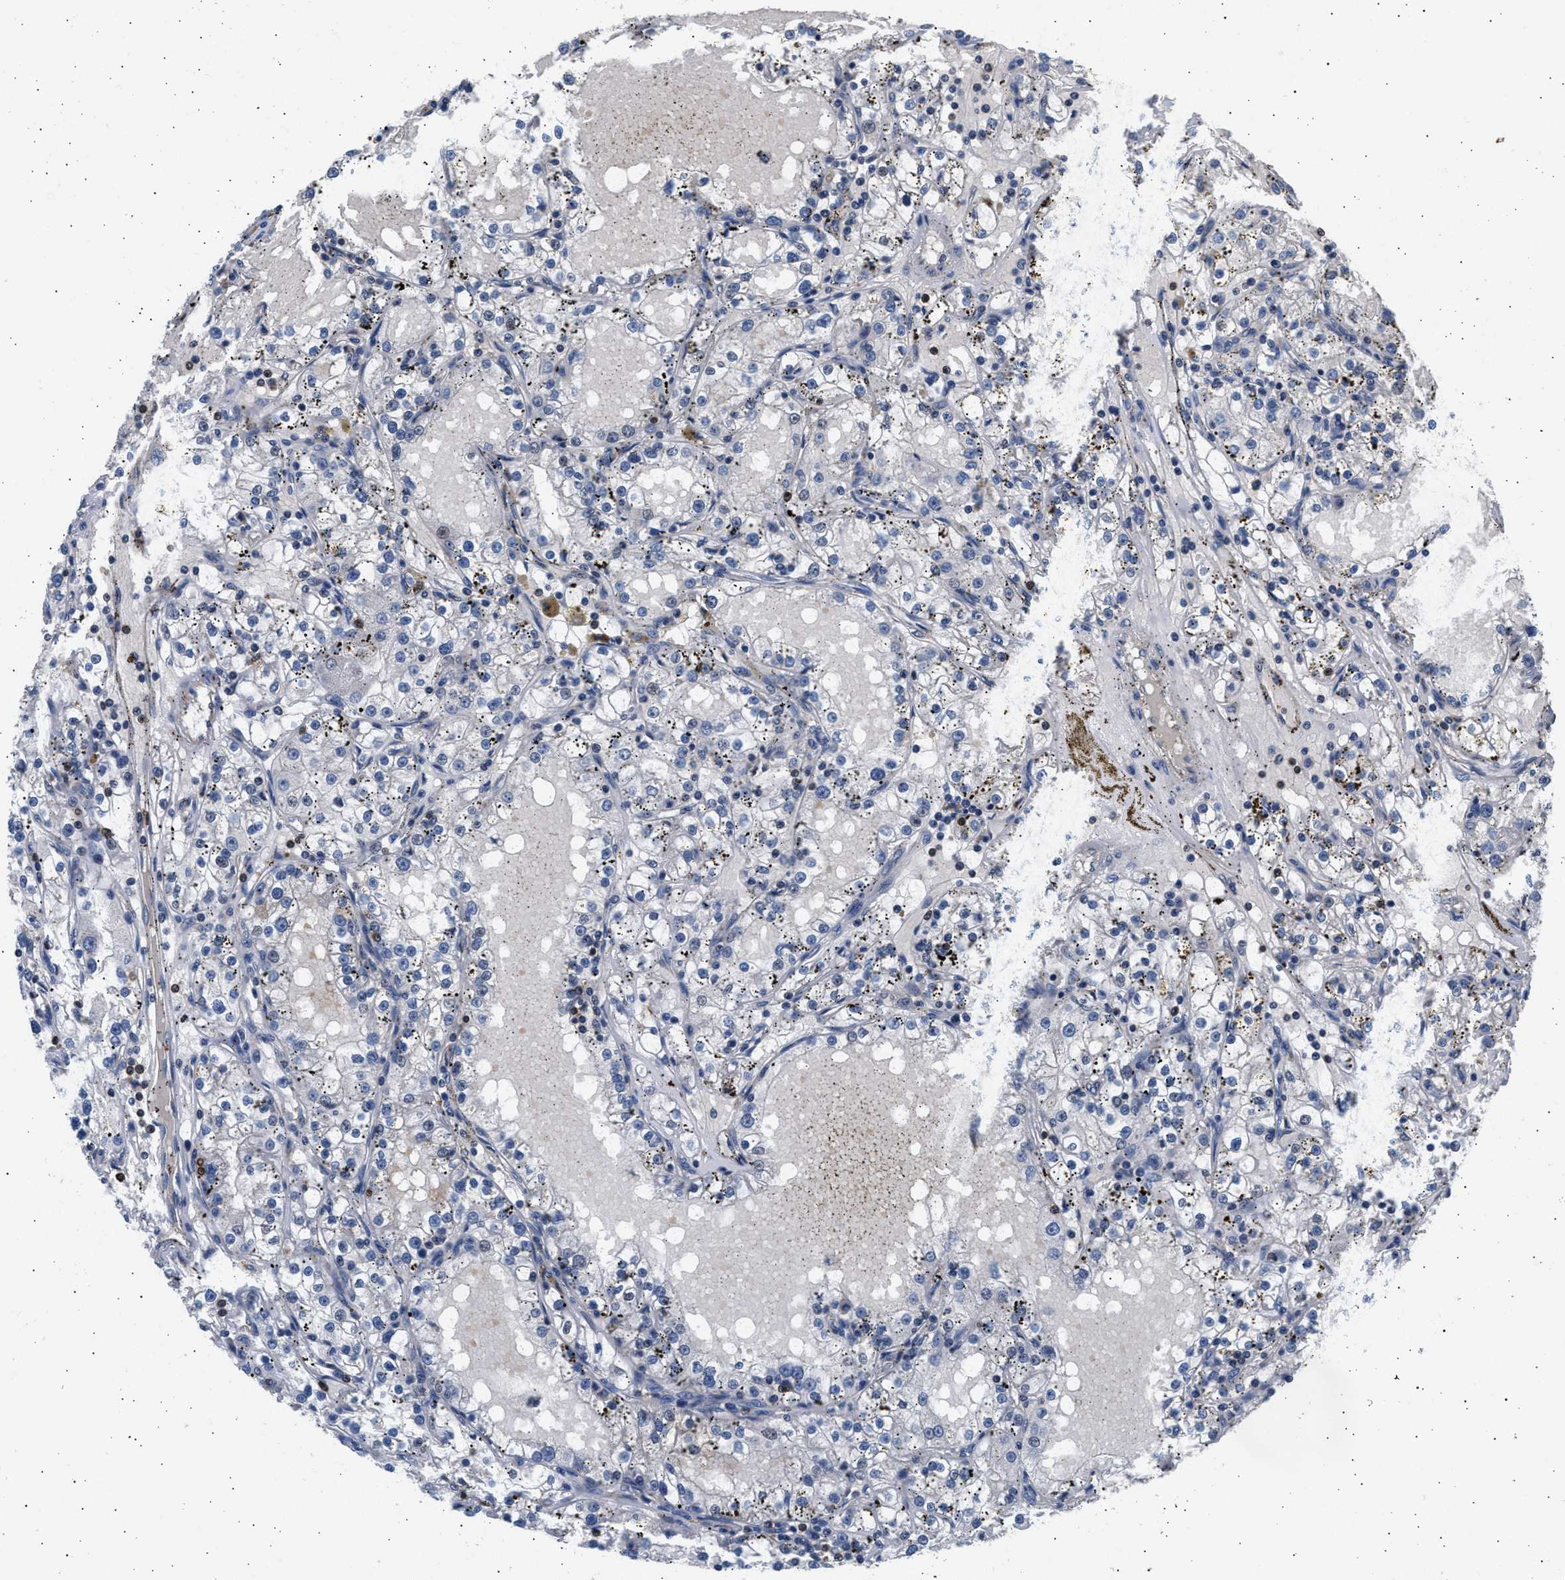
{"staining": {"intensity": "negative", "quantity": "none", "location": "none"}, "tissue": "renal cancer", "cell_type": "Tumor cells", "image_type": "cancer", "snomed": [{"axis": "morphology", "description": "Adenocarcinoma, NOS"}, {"axis": "topography", "description": "Kidney"}], "caption": "A high-resolution image shows IHC staining of adenocarcinoma (renal), which exhibits no significant positivity in tumor cells.", "gene": "GRAP2", "patient": {"sex": "male", "age": 56}}